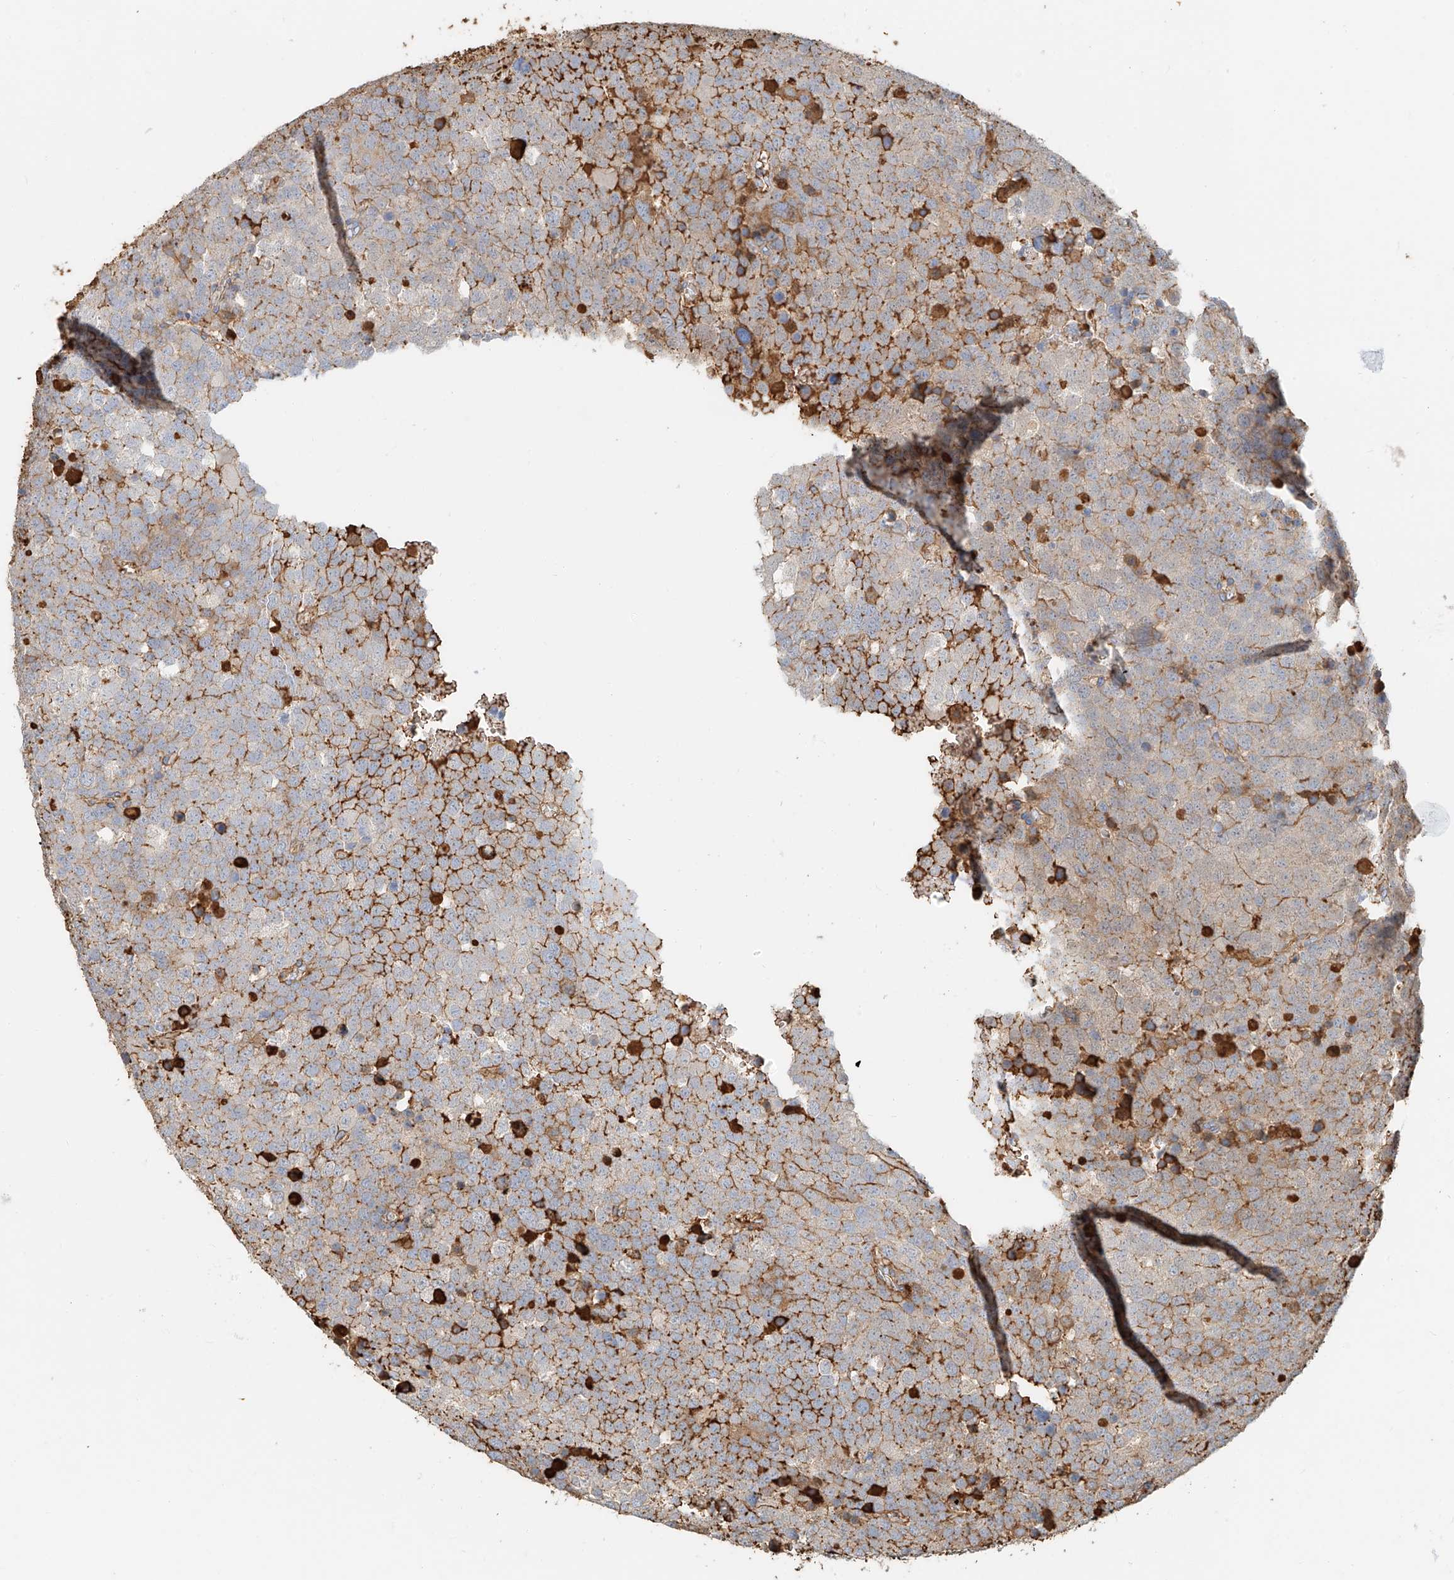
{"staining": {"intensity": "moderate", "quantity": "25%-75%", "location": "cytoplasmic/membranous"}, "tissue": "testis cancer", "cell_type": "Tumor cells", "image_type": "cancer", "snomed": [{"axis": "morphology", "description": "Seminoma, NOS"}, {"axis": "topography", "description": "Testis"}], "caption": "Testis cancer stained with DAB (3,3'-diaminobenzidine) immunohistochemistry (IHC) shows medium levels of moderate cytoplasmic/membranous staining in about 25%-75% of tumor cells. (IHC, brightfield microscopy, high magnification).", "gene": "ZFP30", "patient": {"sex": "male", "age": 71}}